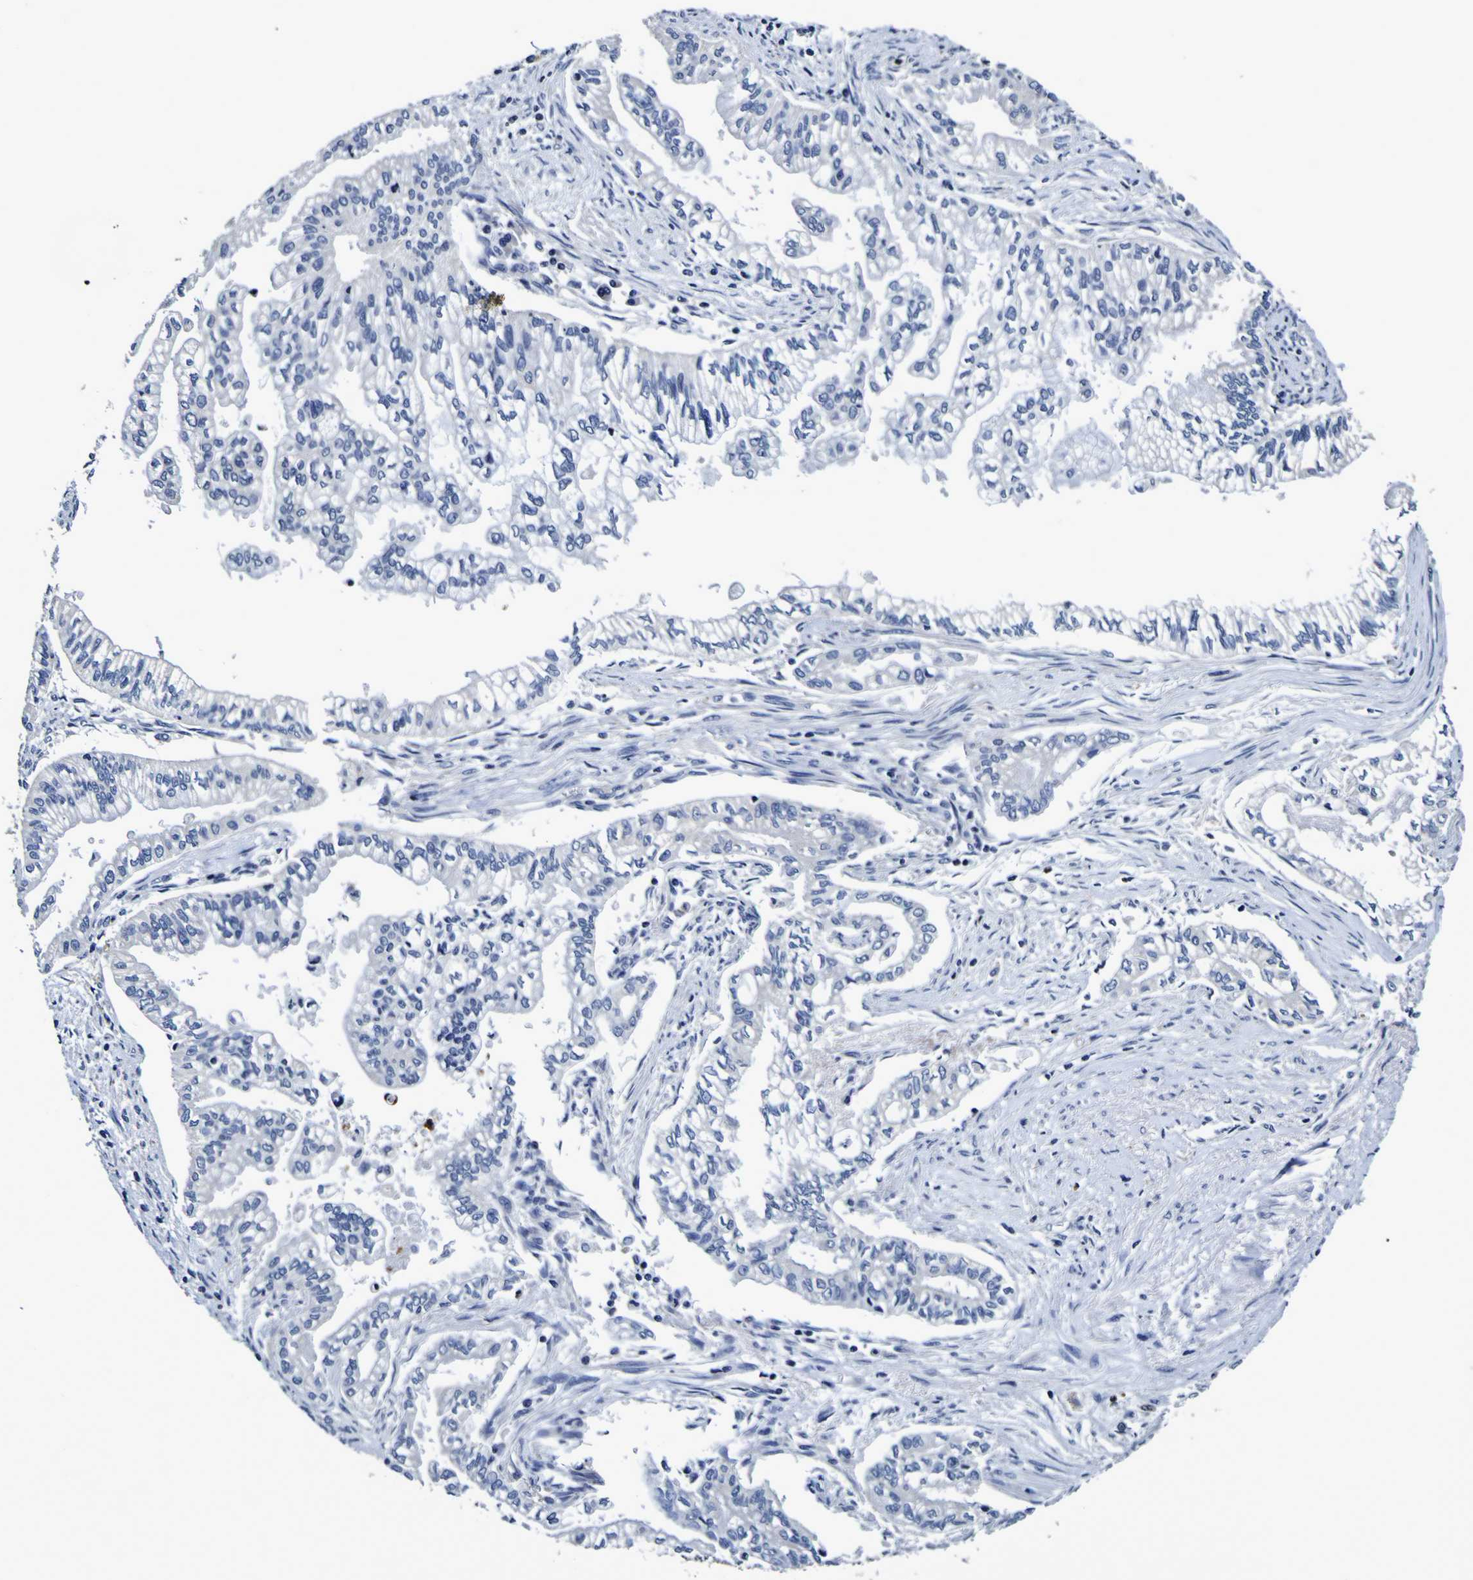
{"staining": {"intensity": "negative", "quantity": "none", "location": "none"}, "tissue": "pancreatic cancer", "cell_type": "Tumor cells", "image_type": "cancer", "snomed": [{"axis": "morphology", "description": "Normal tissue, NOS"}, {"axis": "topography", "description": "Pancreas"}], "caption": "There is no significant positivity in tumor cells of pancreatic cancer. (DAB (3,3'-diaminobenzidine) IHC visualized using brightfield microscopy, high magnification).", "gene": "PANK4", "patient": {"sex": "male", "age": 42}}